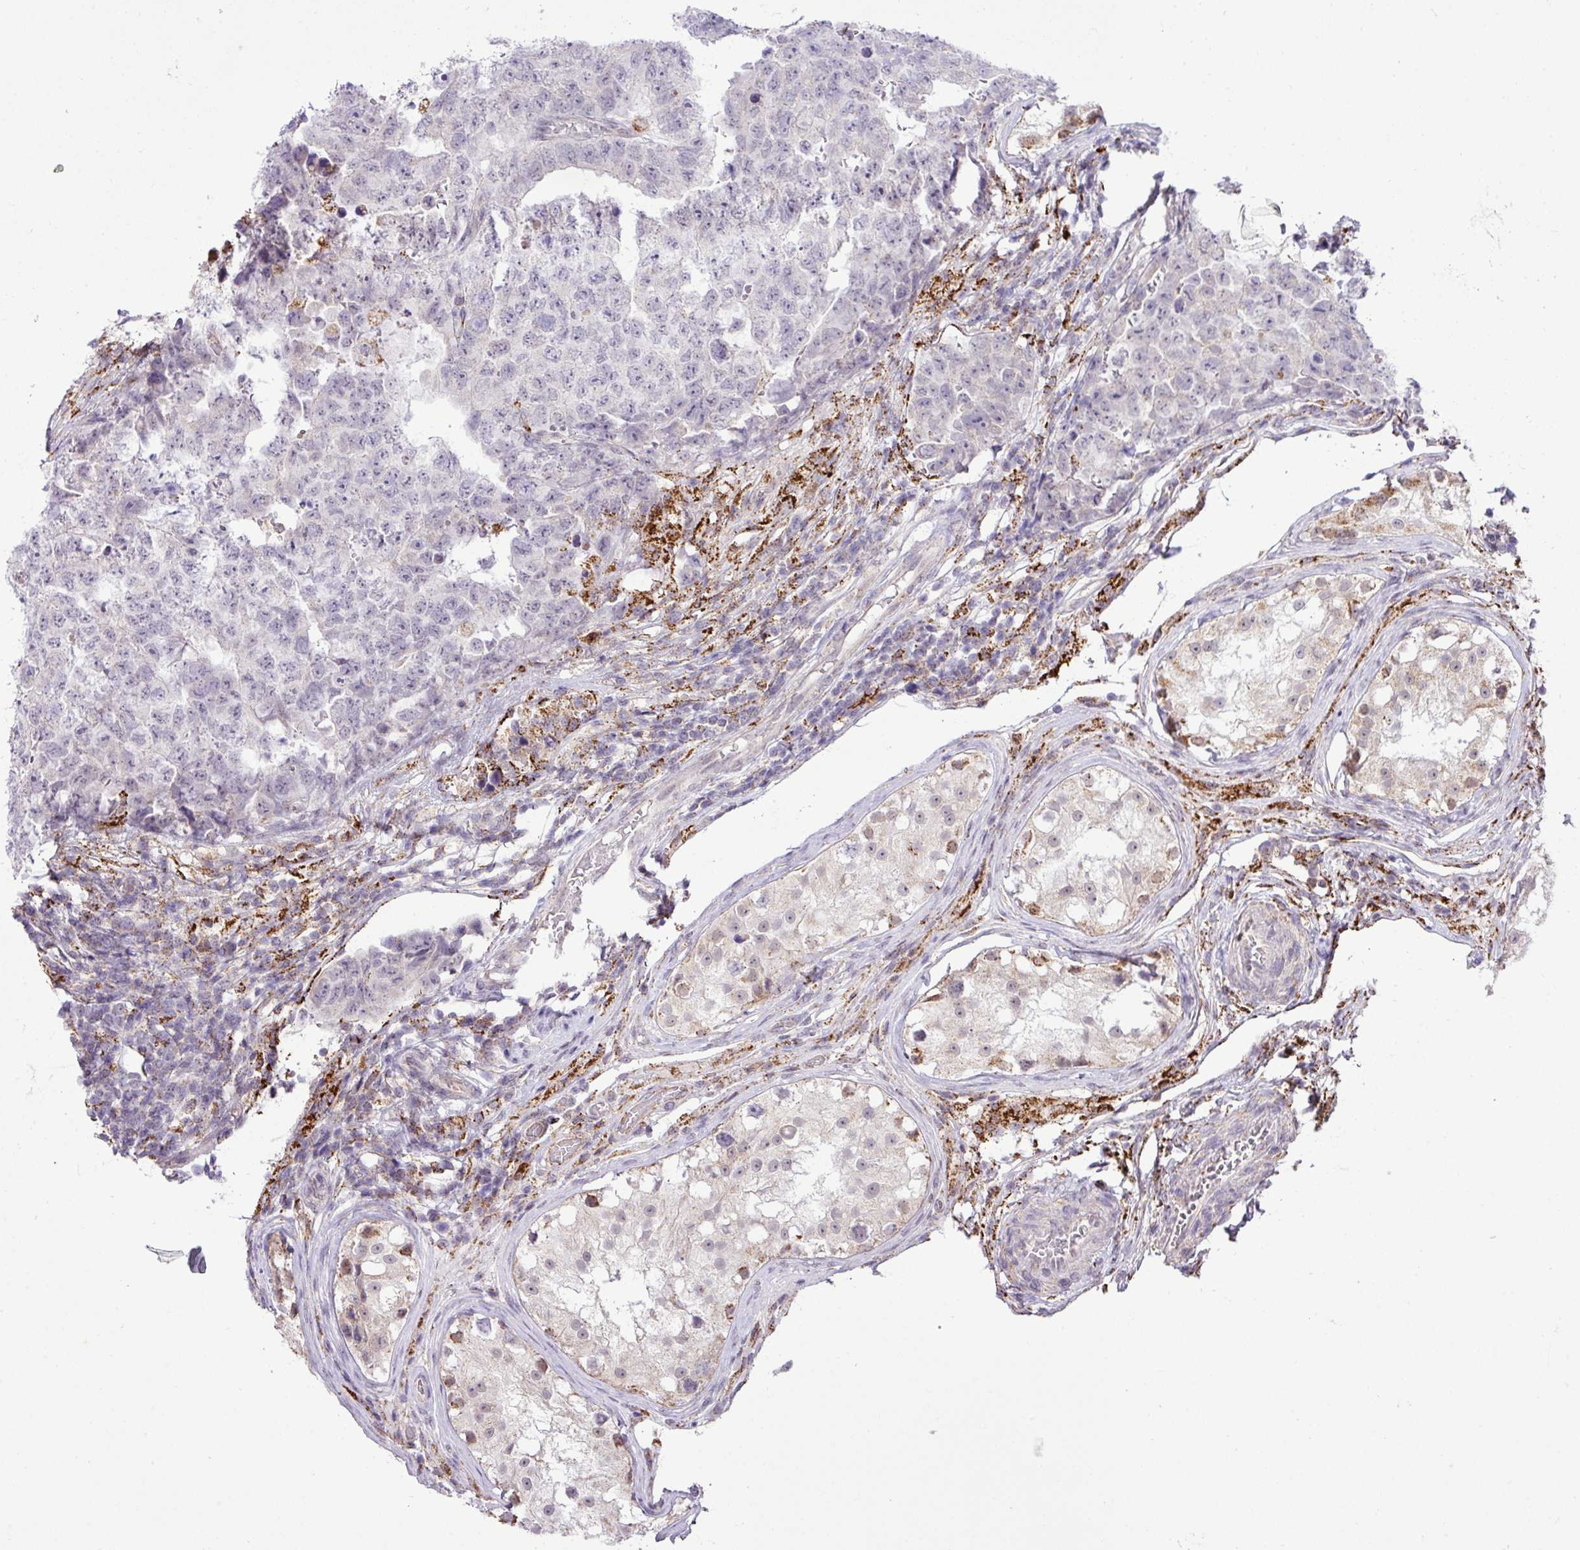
{"staining": {"intensity": "negative", "quantity": "none", "location": "none"}, "tissue": "testis cancer", "cell_type": "Tumor cells", "image_type": "cancer", "snomed": [{"axis": "morphology", "description": "Carcinoma, Embryonal, NOS"}, {"axis": "topography", "description": "Testis"}], "caption": "Human embryonal carcinoma (testis) stained for a protein using immunohistochemistry shows no expression in tumor cells.", "gene": "SGPP1", "patient": {"sex": "male", "age": 25}}